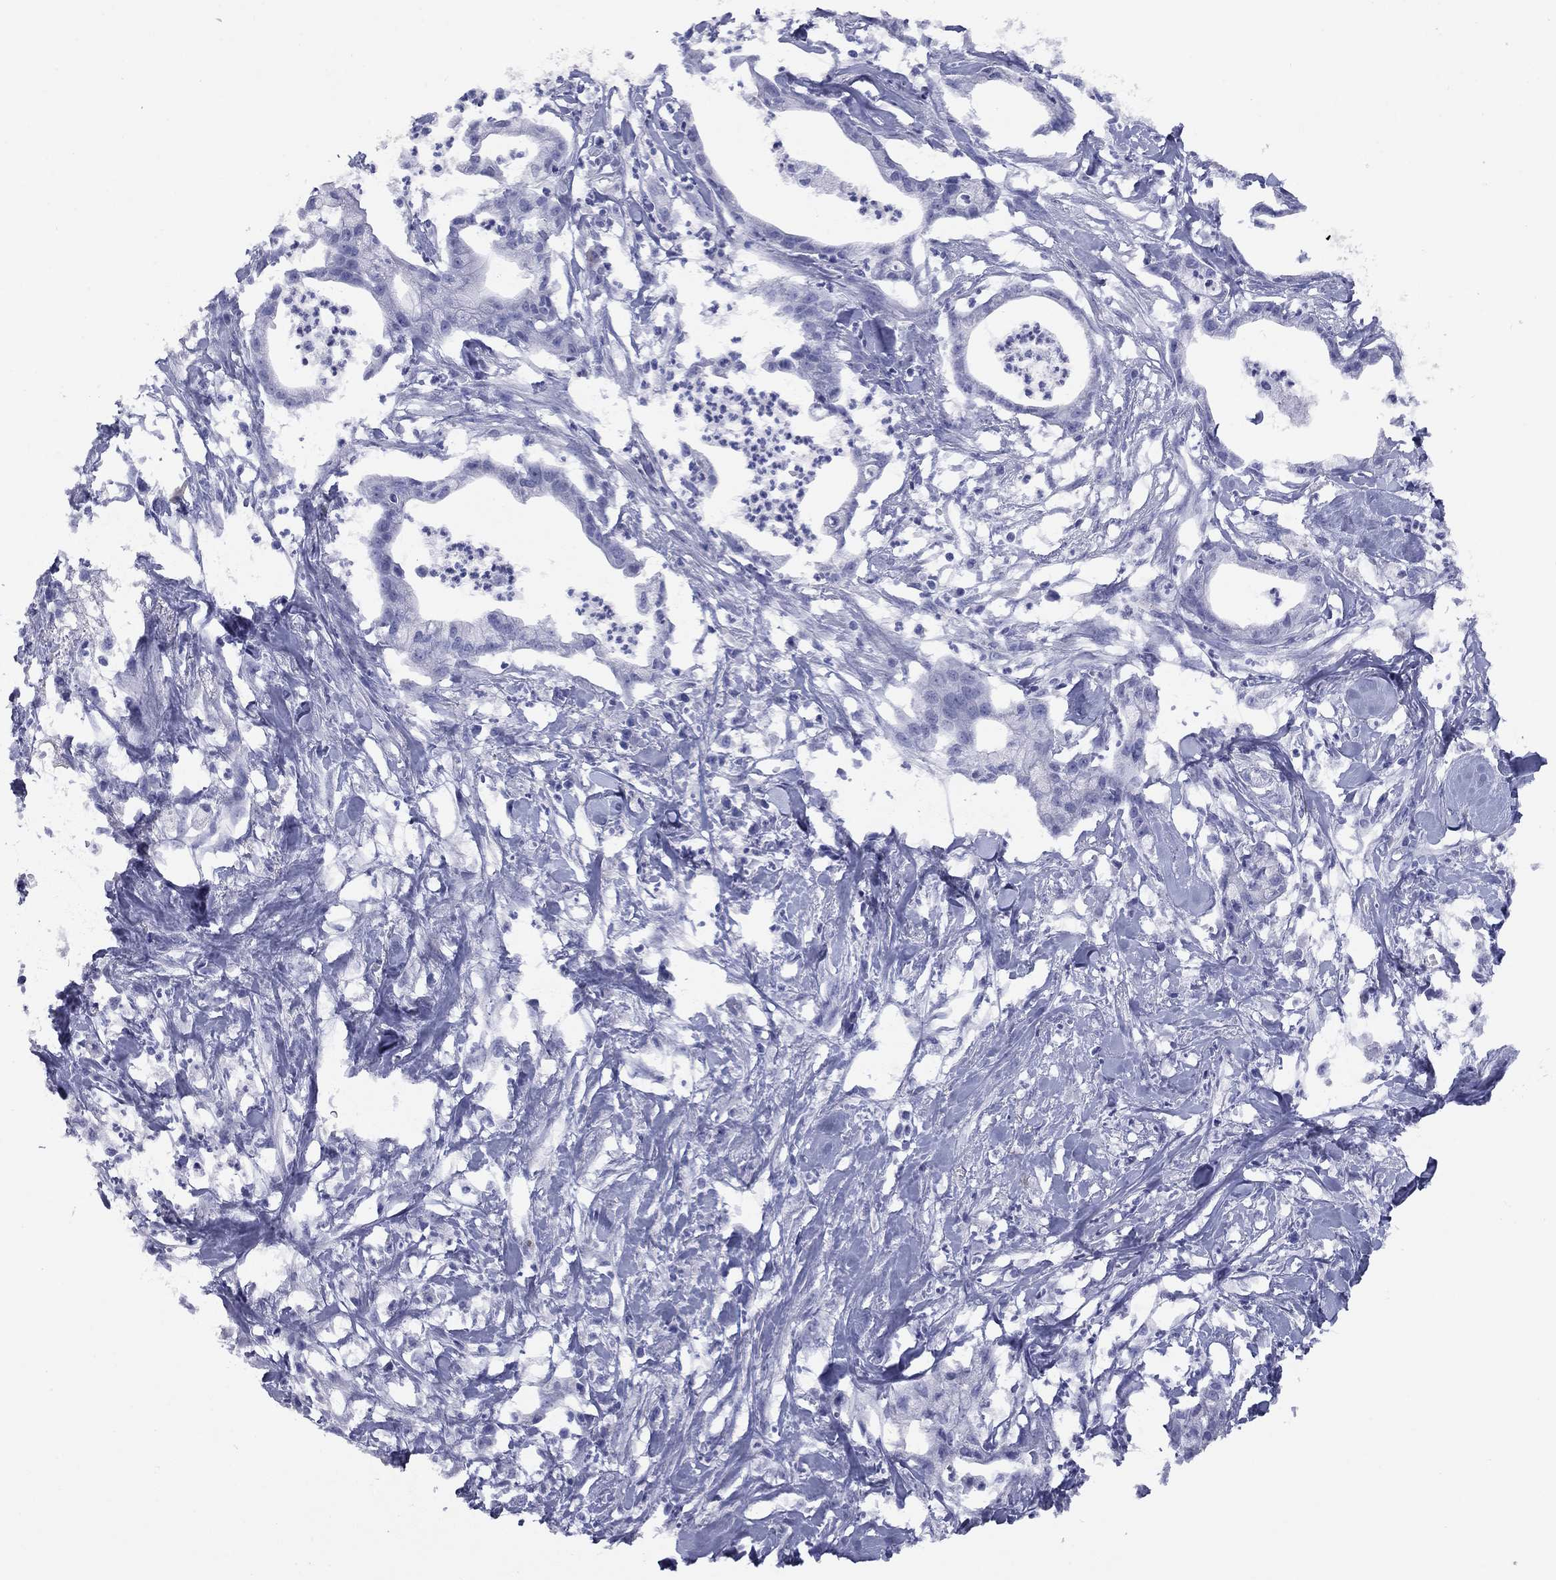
{"staining": {"intensity": "negative", "quantity": "none", "location": "none"}, "tissue": "pancreatic cancer", "cell_type": "Tumor cells", "image_type": "cancer", "snomed": [{"axis": "morphology", "description": "Normal tissue, NOS"}, {"axis": "morphology", "description": "Adenocarcinoma, NOS"}, {"axis": "topography", "description": "Pancreas"}], "caption": "Immunohistochemistry micrograph of neoplastic tissue: human pancreatic cancer stained with DAB (3,3'-diaminobenzidine) demonstrates no significant protein positivity in tumor cells.", "gene": "NPPA", "patient": {"sex": "female", "age": 58}}